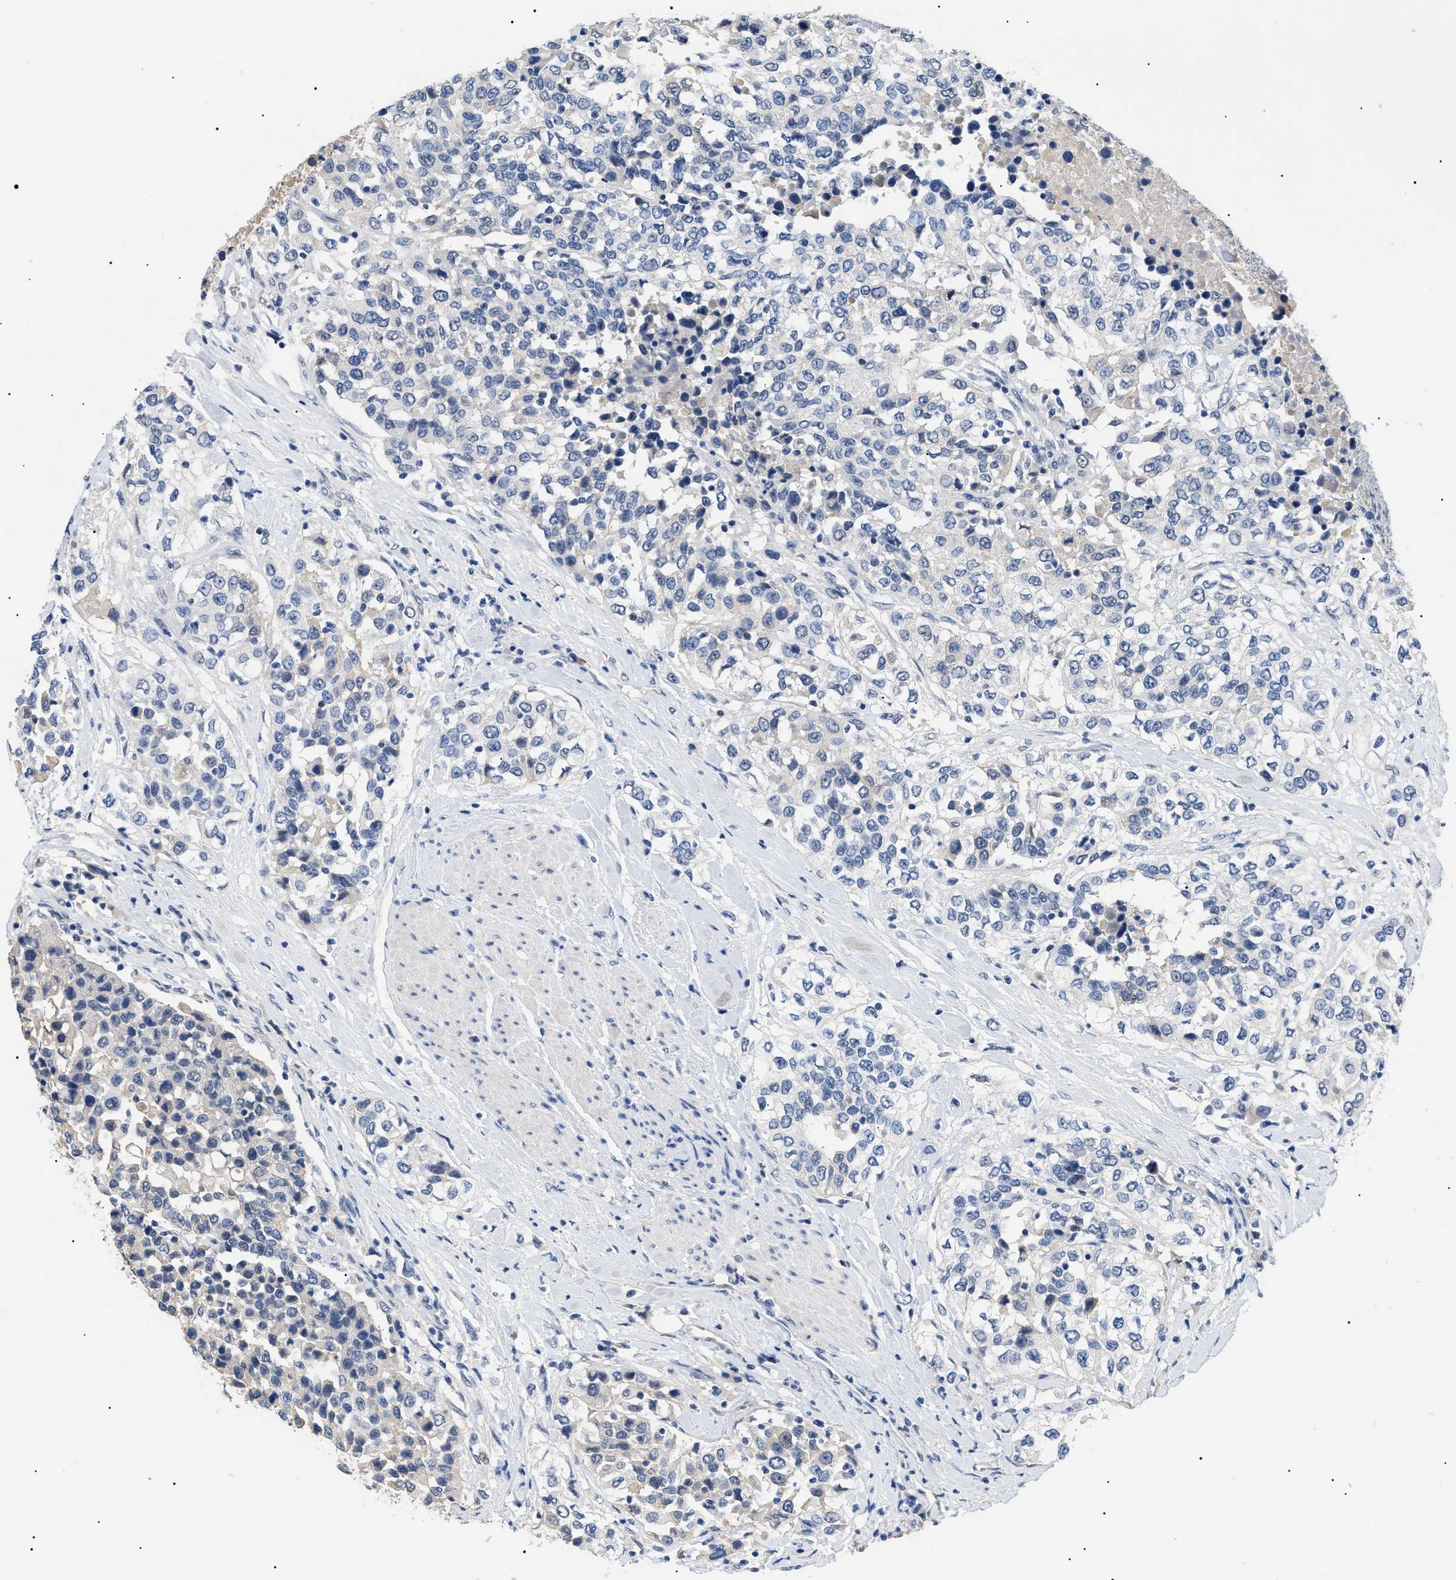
{"staining": {"intensity": "negative", "quantity": "none", "location": "none"}, "tissue": "urothelial cancer", "cell_type": "Tumor cells", "image_type": "cancer", "snomed": [{"axis": "morphology", "description": "Urothelial carcinoma, High grade"}, {"axis": "topography", "description": "Urinary bladder"}], "caption": "The image demonstrates no significant positivity in tumor cells of urothelial cancer.", "gene": "PRRT2", "patient": {"sex": "female", "age": 80}}